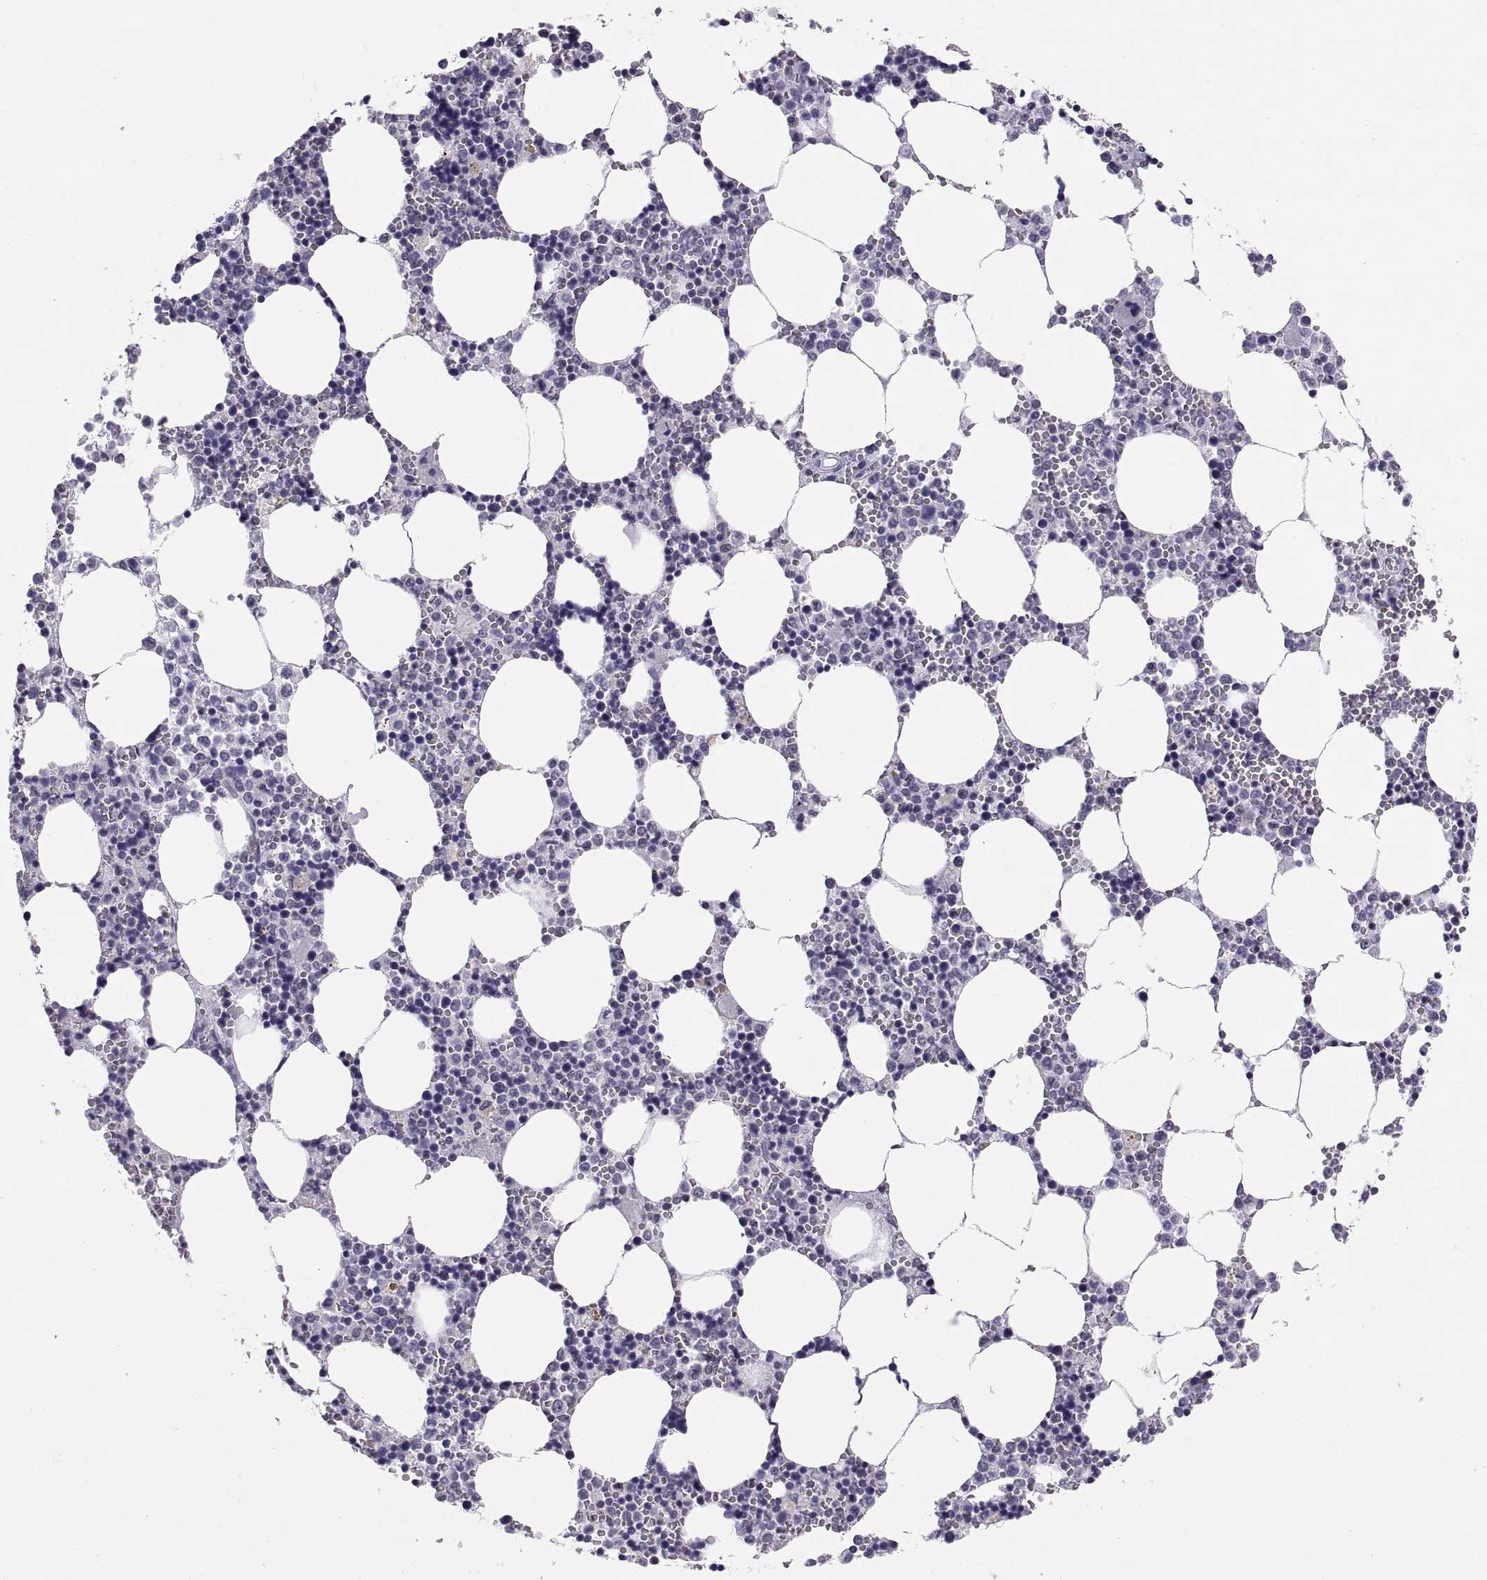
{"staining": {"intensity": "negative", "quantity": "none", "location": "none"}, "tissue": "bone marrow", "cell_type": "Hematopoietic cells", "image_type": "normal", "snomed": [{"axis": "morphology", "description": "Normal tissue, NOS"}, {"axis": "topography", "description": "Bone marrow"}], "caption": "An immunohistochemistry (IHC) image of normal bone marrow is shown. There is no staining in hematopoietic cells of bone marrow.", "gene": "CARTPT", "patient": {"sex": "female", "age": 64}}